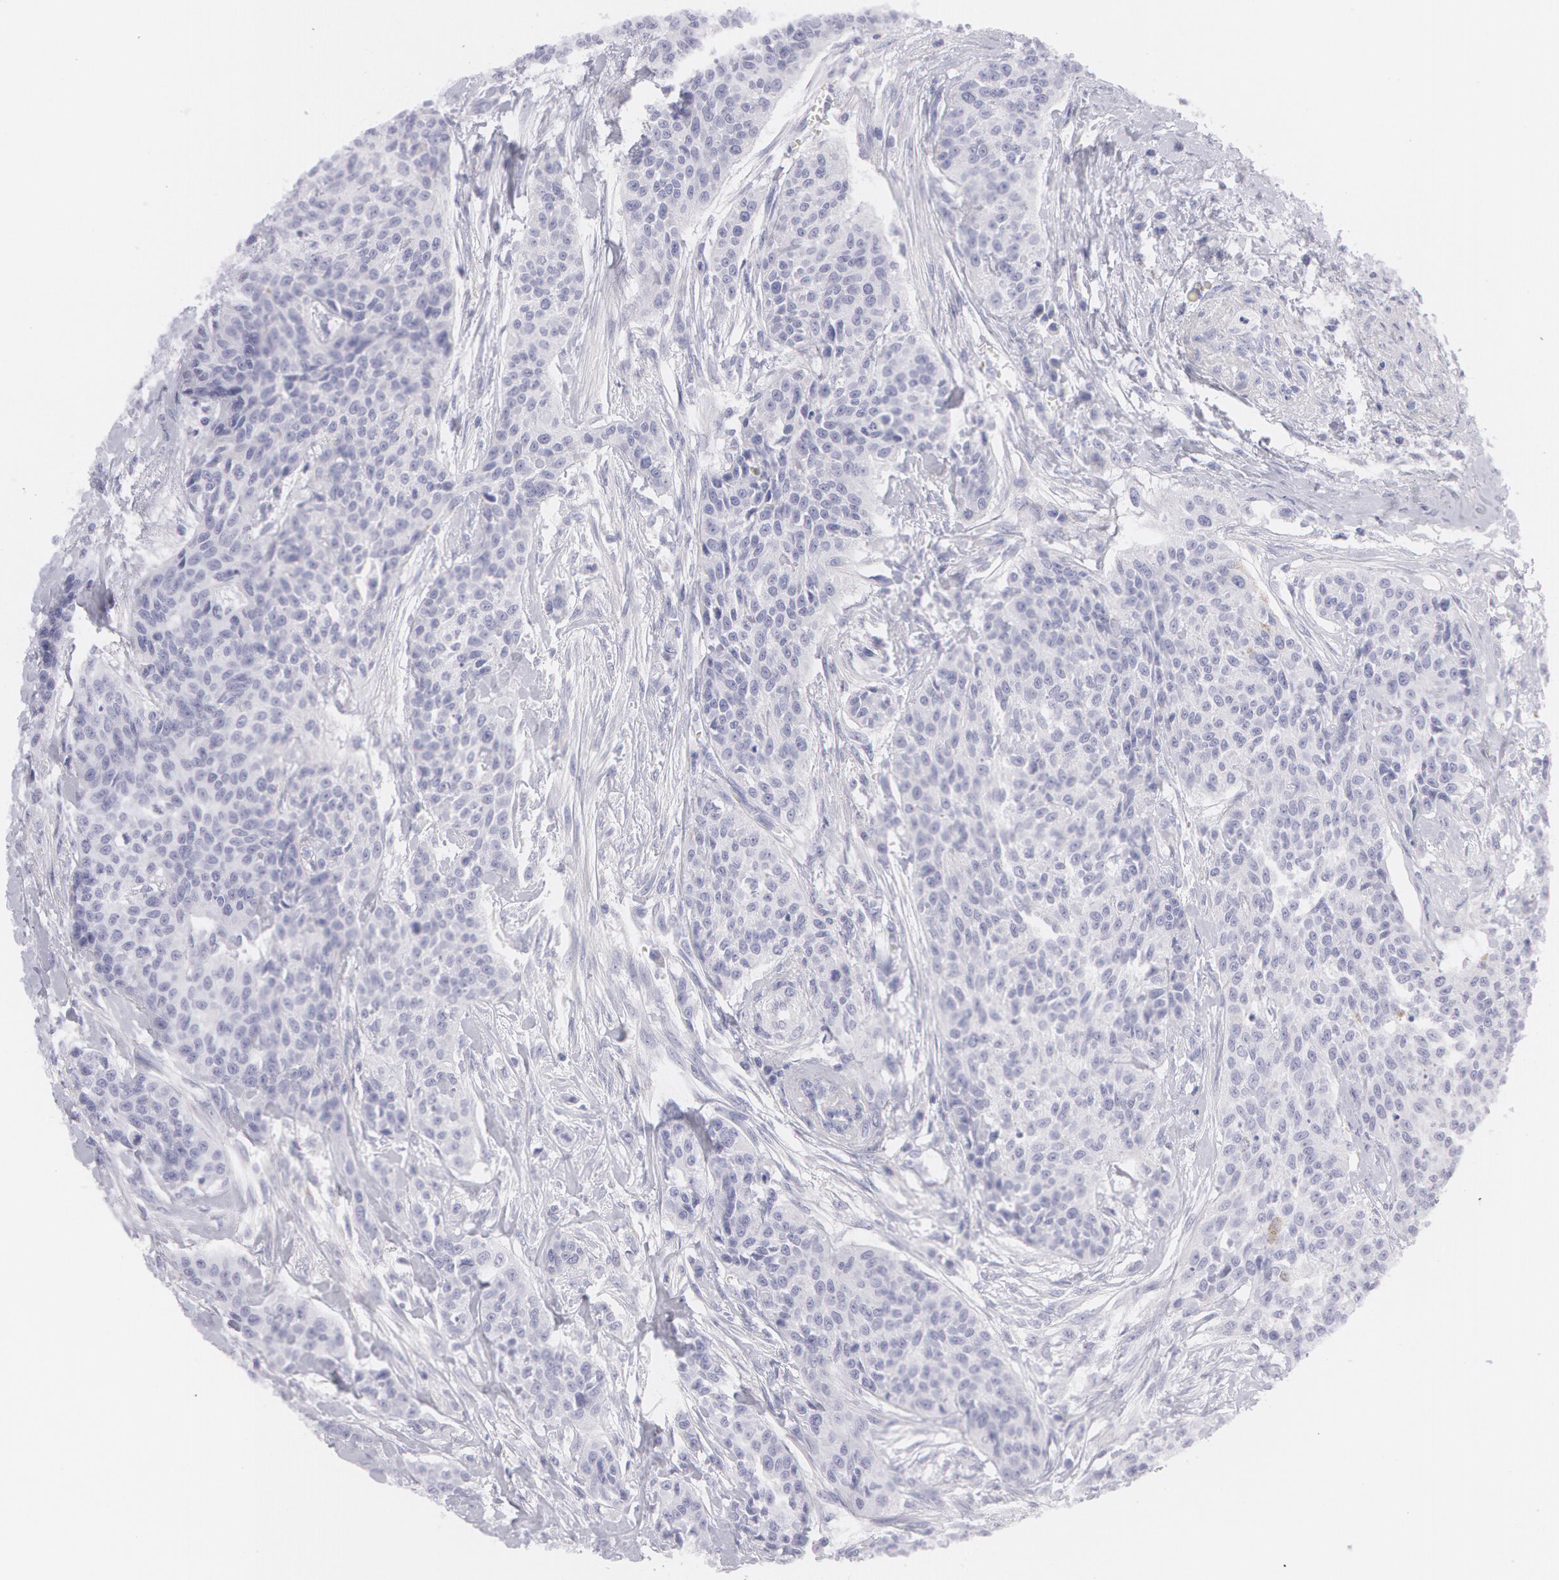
{"staining": {"intensity": "negative", "quantity": "none", "location": "none"}, "tissue": "urothelial cancer", "cell_type": "Tumor cells", "image_type": "cancer", "snomed": [{"axis": "morphology", "description": "Urothelial carcinoma, High grade"}, {"axis": "topography", "description": "Urinary bladder"}], "caption": "Urothelial cancer was stained to show a protein in brown. There is no significant staining in tumor cells.", "gene": "AMACR", "patient": {"sex": "male", "age": 56}}